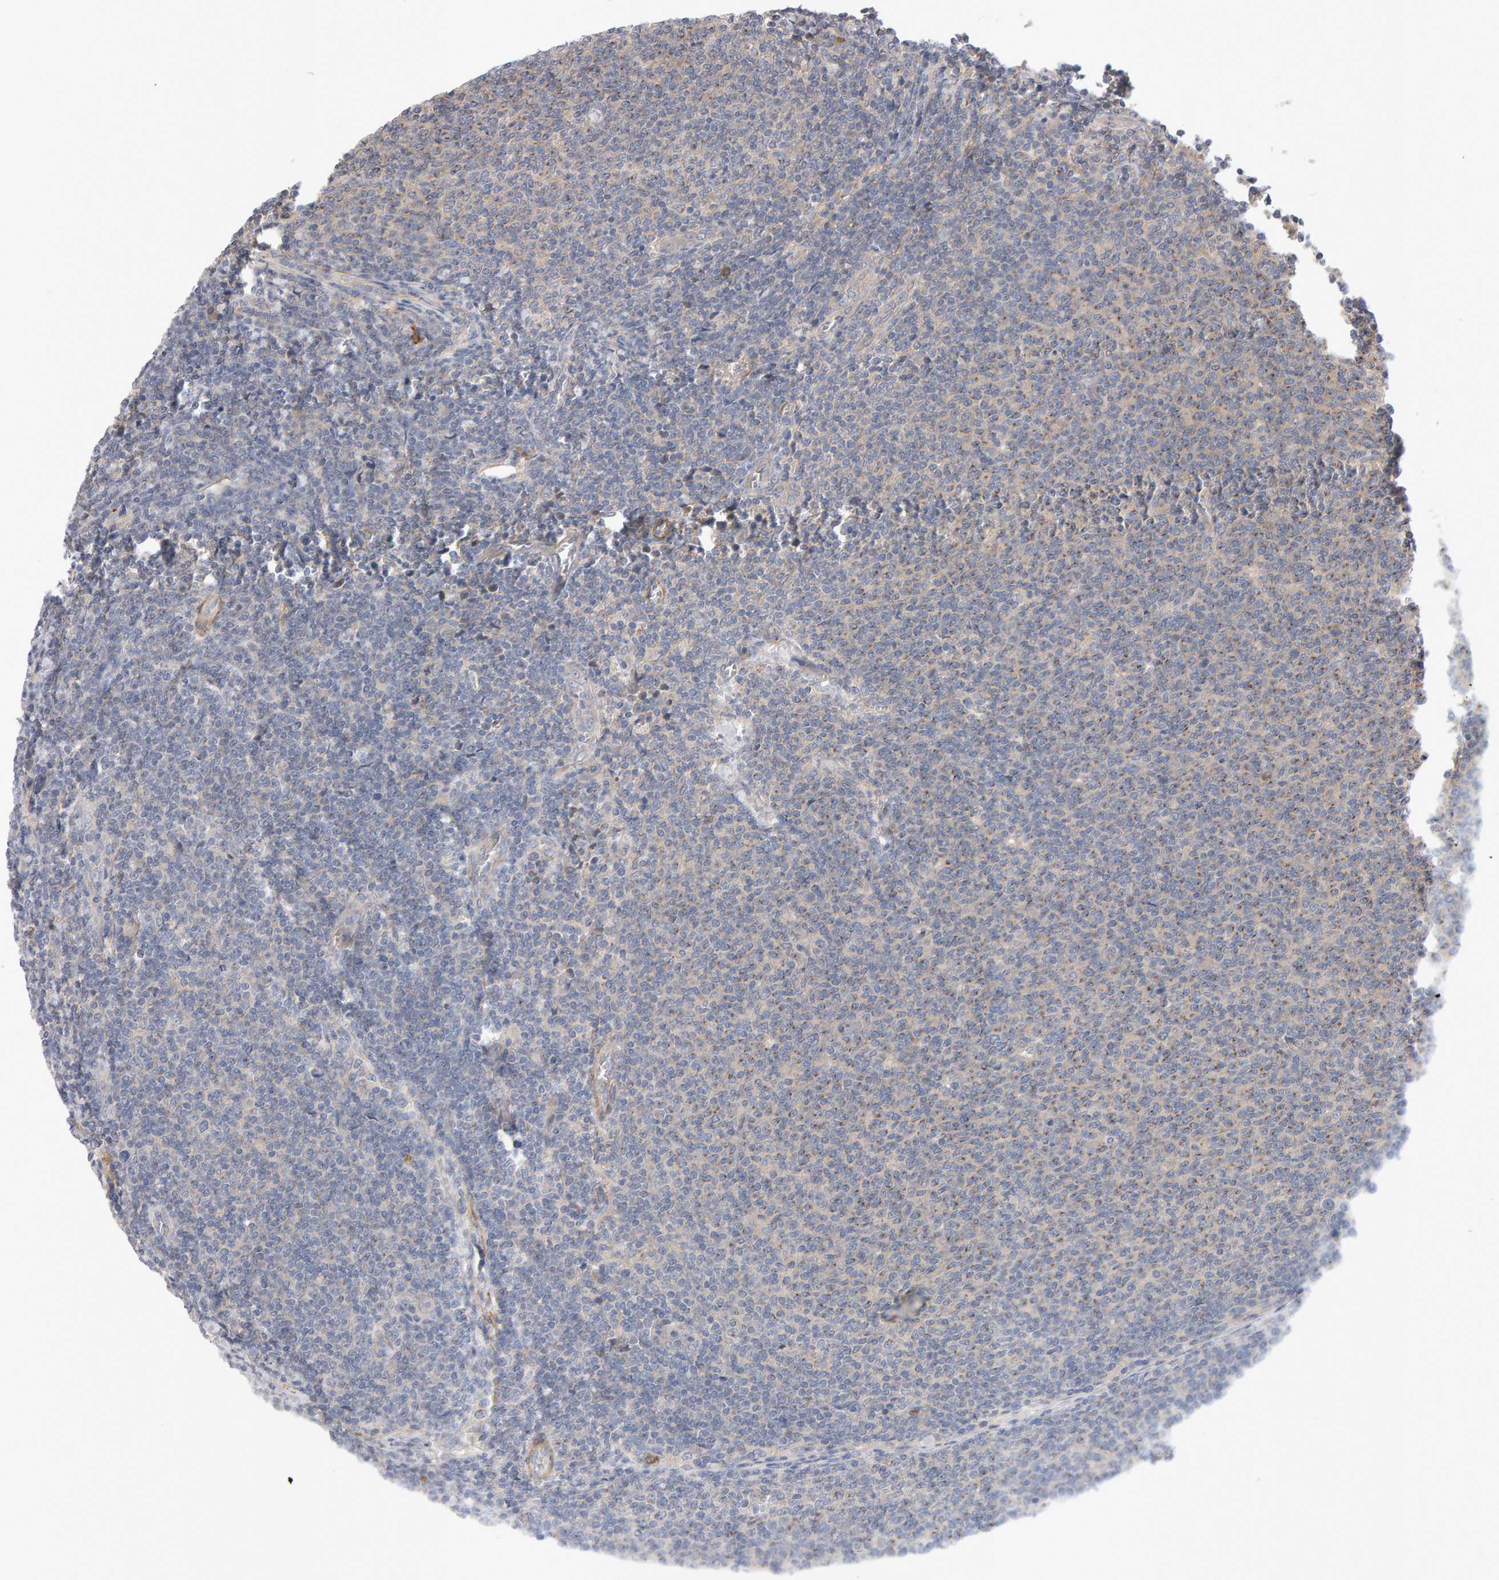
{"staining": {"intensity": "weak", "quantity": "25%-75%", "location": "cytoplasmic/membranous"}, "tissue": "lymphoma", "cell_type": "Tumor cells", "image_type": "cancer", "snomed": [{"axis": "morphology", "description": "Malignant lymphoma, non-Hodgkin's type, Low grade"}, {"axis": "topography", "description": "Lymph node"}], "caption": "Immunohistochemistry photomicrograph of neoplastic tissue: lymphoma stained using immunohistochemistry displays low levels of weak protein expression localized specifically in the cytoplasmic/membranous of tumor cells, appearing as a cytoplasmic/membranous brown color.", "gene": "RNF19A", "patient": {"sex": "male", "age": 66}}